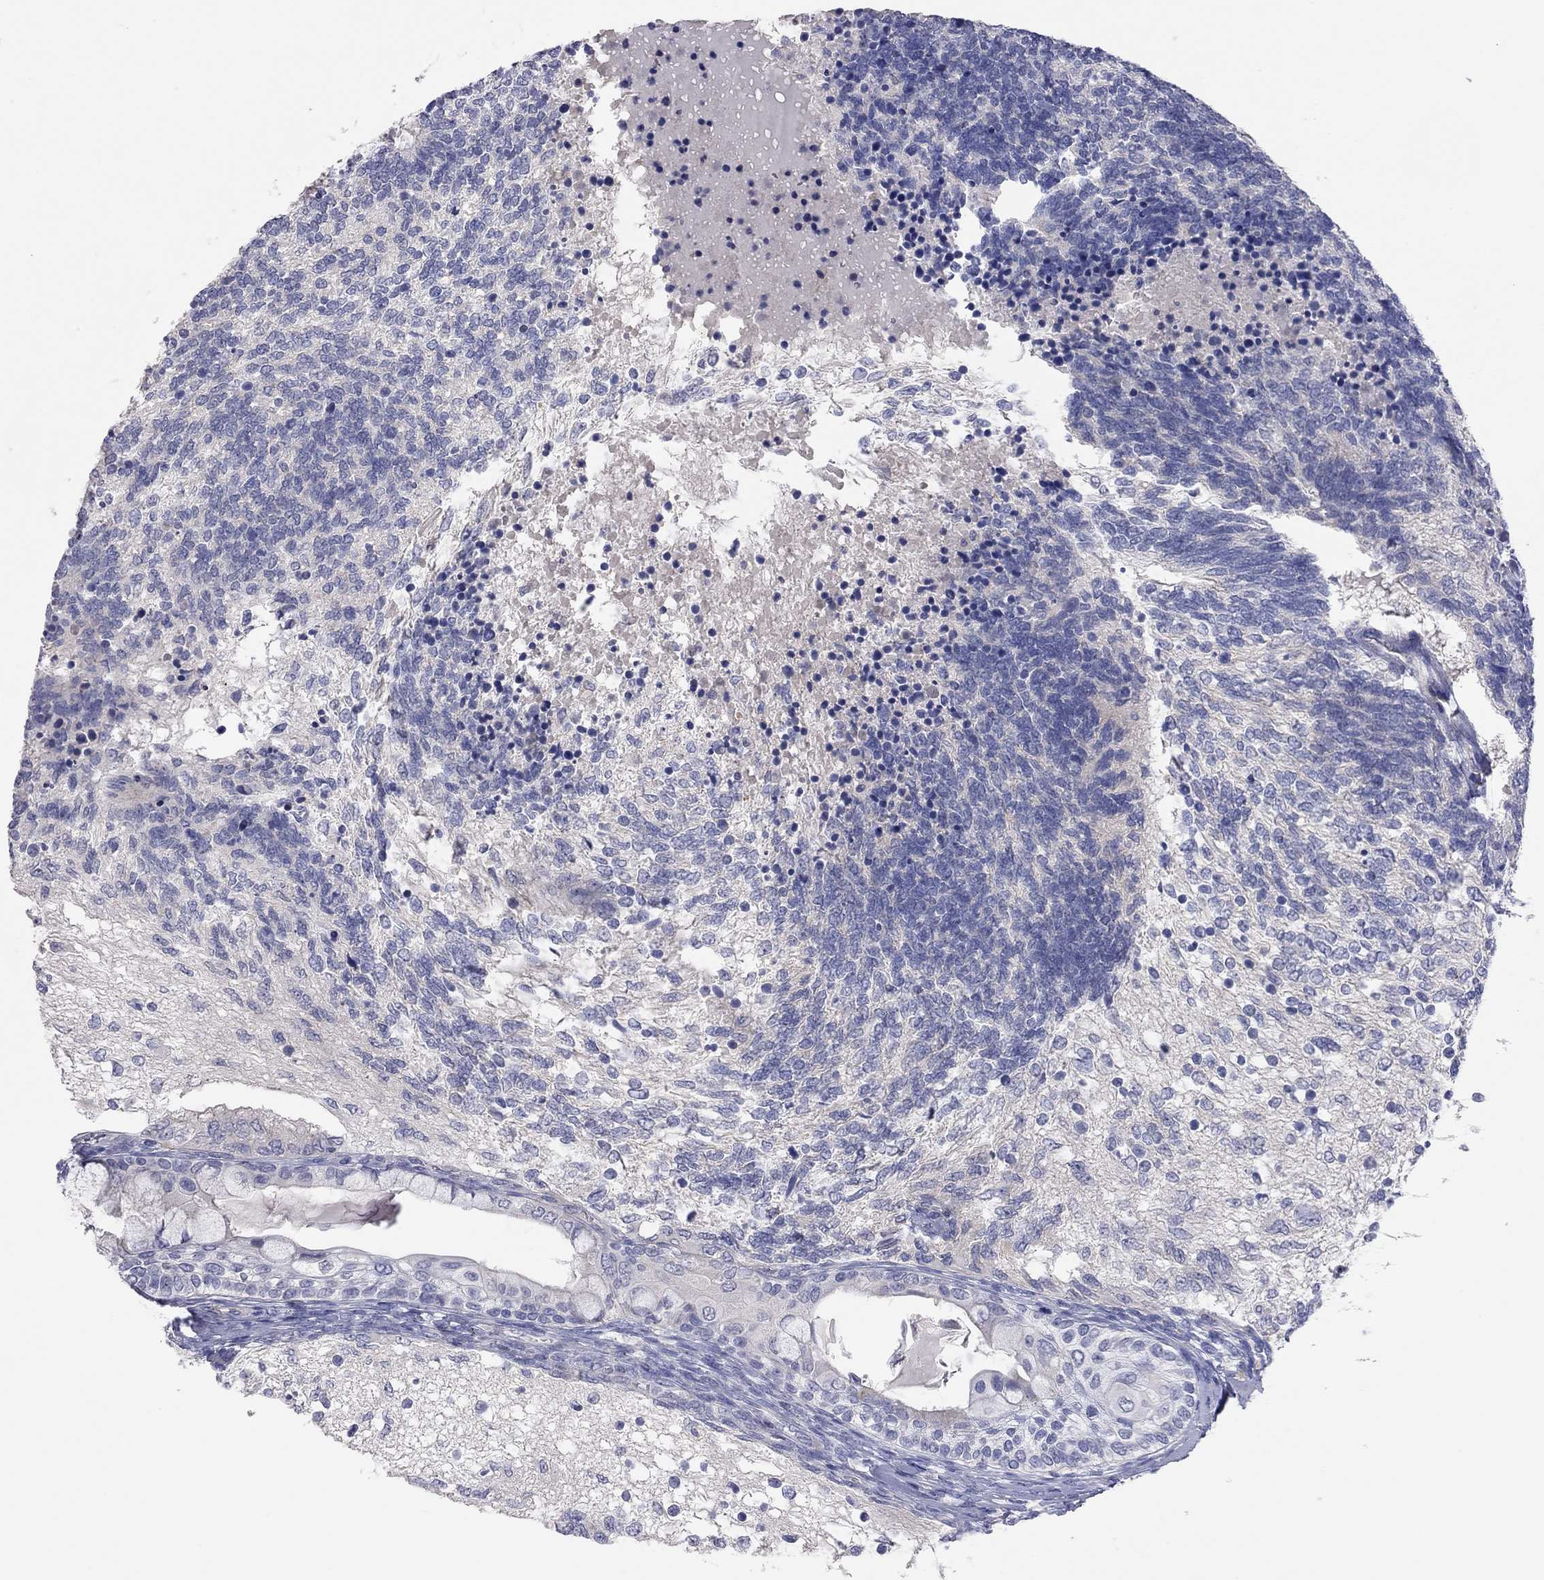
{"staining": {"intensity": "negative", "quantity": "none", "location": "none"}, "tissue": "testis cancer", "cell_type": "Tumor cells", "image_type": "cancer", "snomed": [{"axis": "morphology", "description": "Seminoma, NOS"}, {"axis": "morphology", "description": "Carcinoma, Embryonal, NOS"}, {"axis": "topography", "description": "Testis"}], "caption": "Tumor cells are negative for protein expression in human testis seminoma.", "gene": "KCNB1", "patient": {"sex": "male", "age": 41}}